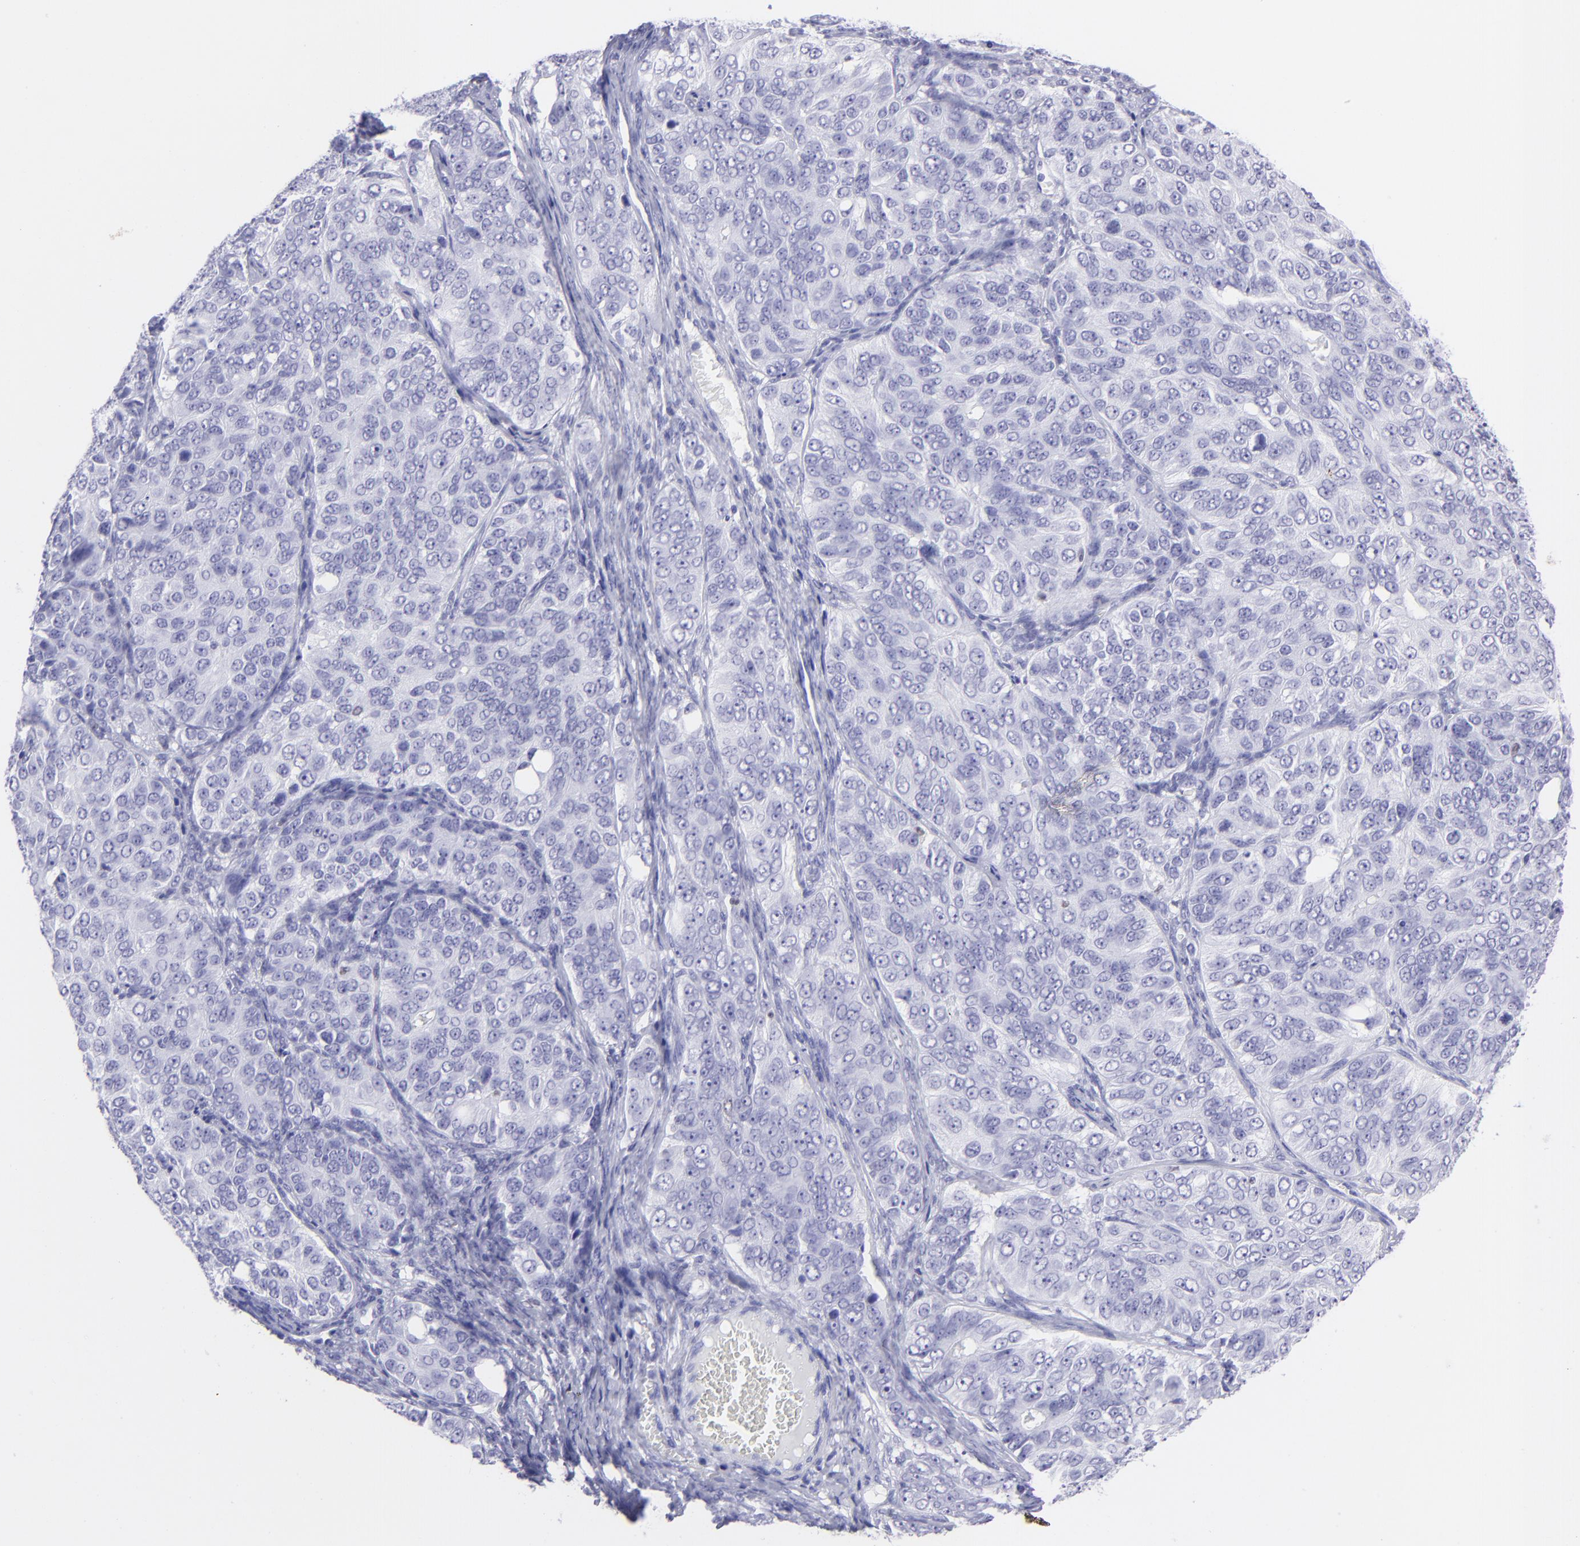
{"staining": {"intensity": "negative", "quantity": "none", "location": "none"}, "tissue": "ovarian cancer", "cell_type": "Tumor cells", "image_type": "cancer", "snomed": [{"axis": "morphology", "description": "Carcinoma, endometroid"}, {"axis": "topography", "description": "Ovary"}], "caption": "The photomicrograph exhibits no staining of tumor cells in ovarian cancer.", "gene": "MITF", "patient": {"sex": "female", "age": 51}}